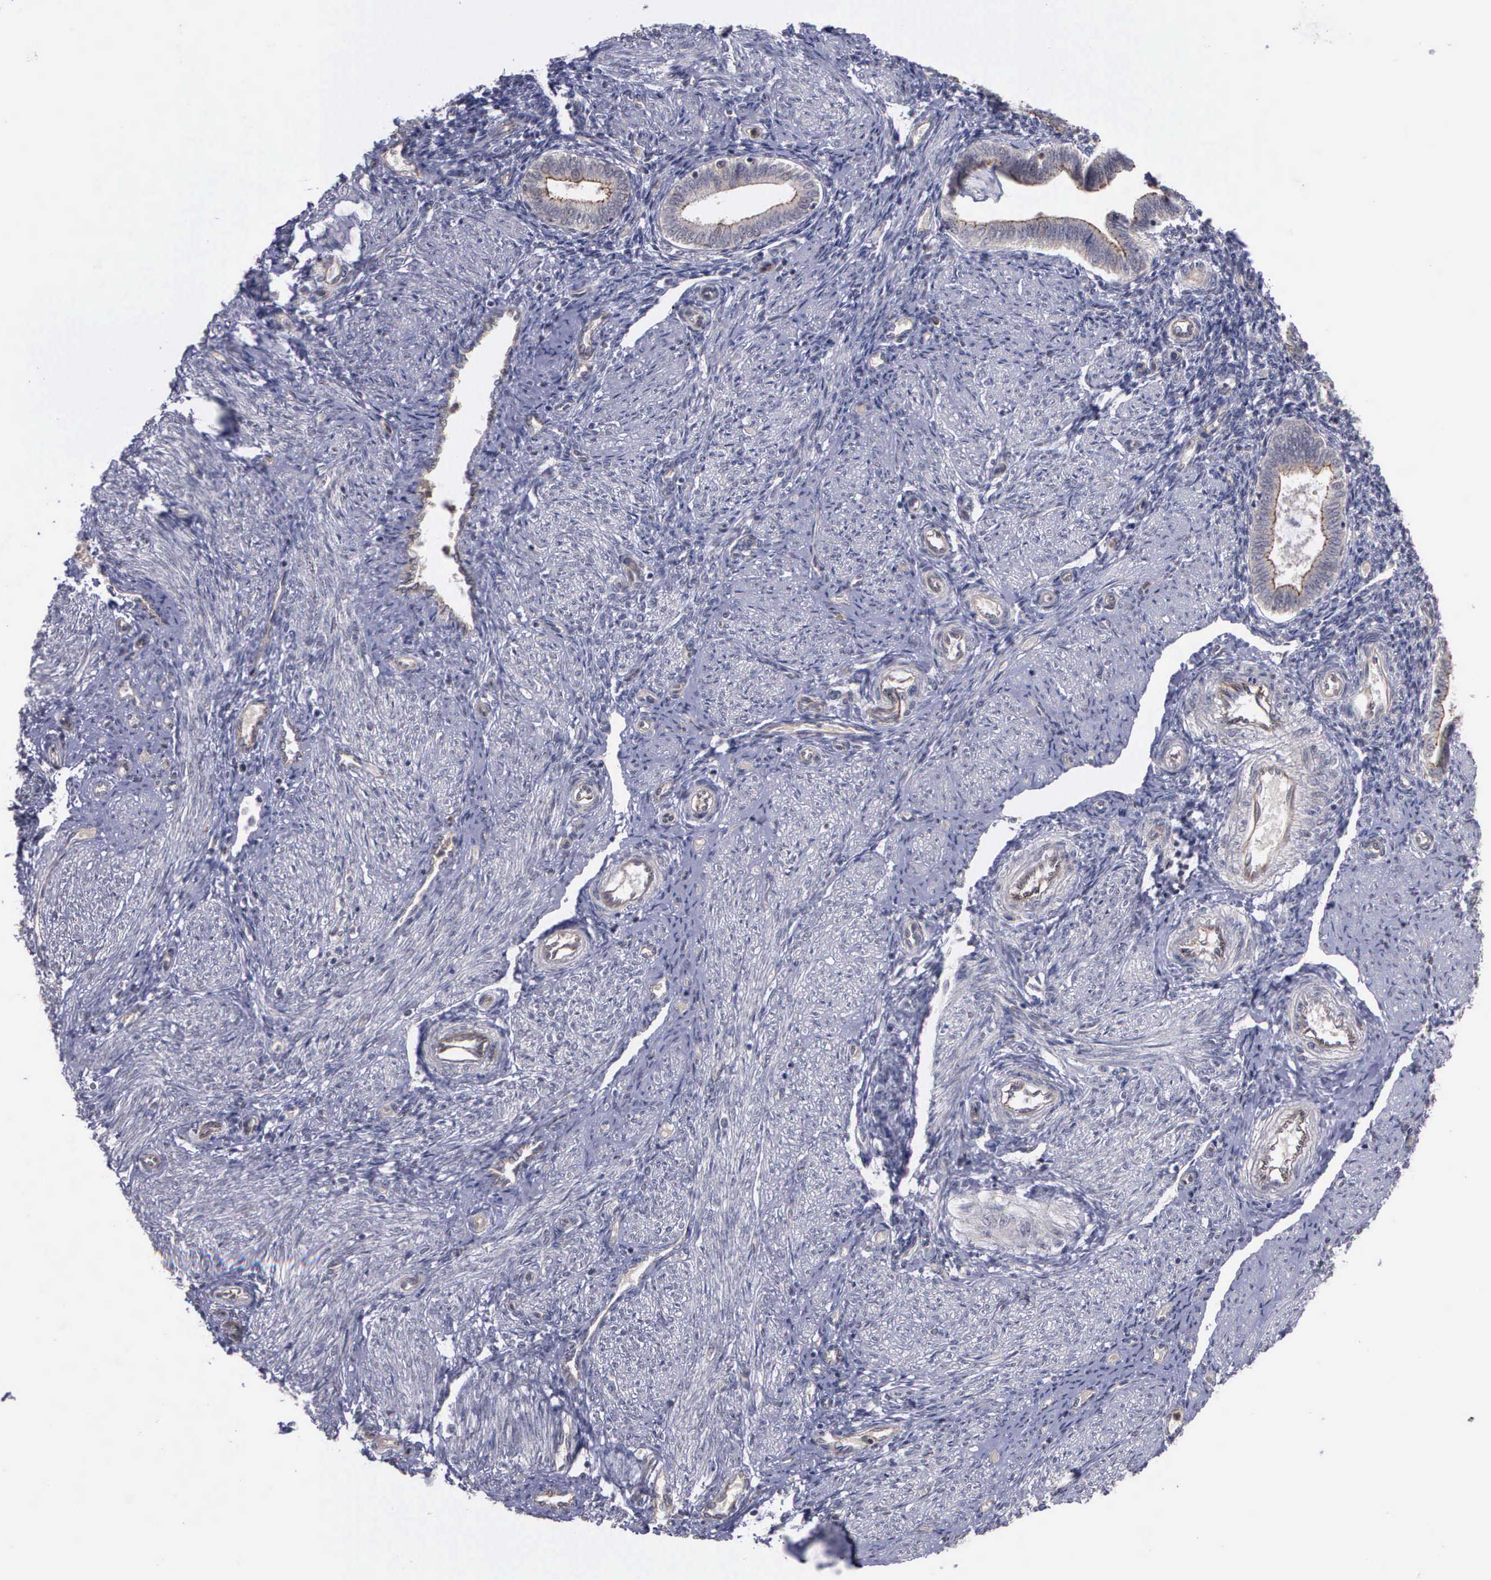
{"staining": {"intensity": "weak", "quantity": "<25%", "location": "cytoplasmic/membranous"}, "tissue": "endometrium", "cell_type": "Cells in endometrial stroma", "image_type": "normal", "snomed": [{"axis": "morphology", "description": "Normal tissue, NOS"}, {"axis": "topography", "description": "Endometrium"}], "caption": "DAB (3,3'-diaminobenzidine) immunohistochemical staining of normal endometrium shows no significant positivity in cells in endometrial stroma.", "gene": "MAP3K9", "patient": {"sex": "female", "age": 36}}